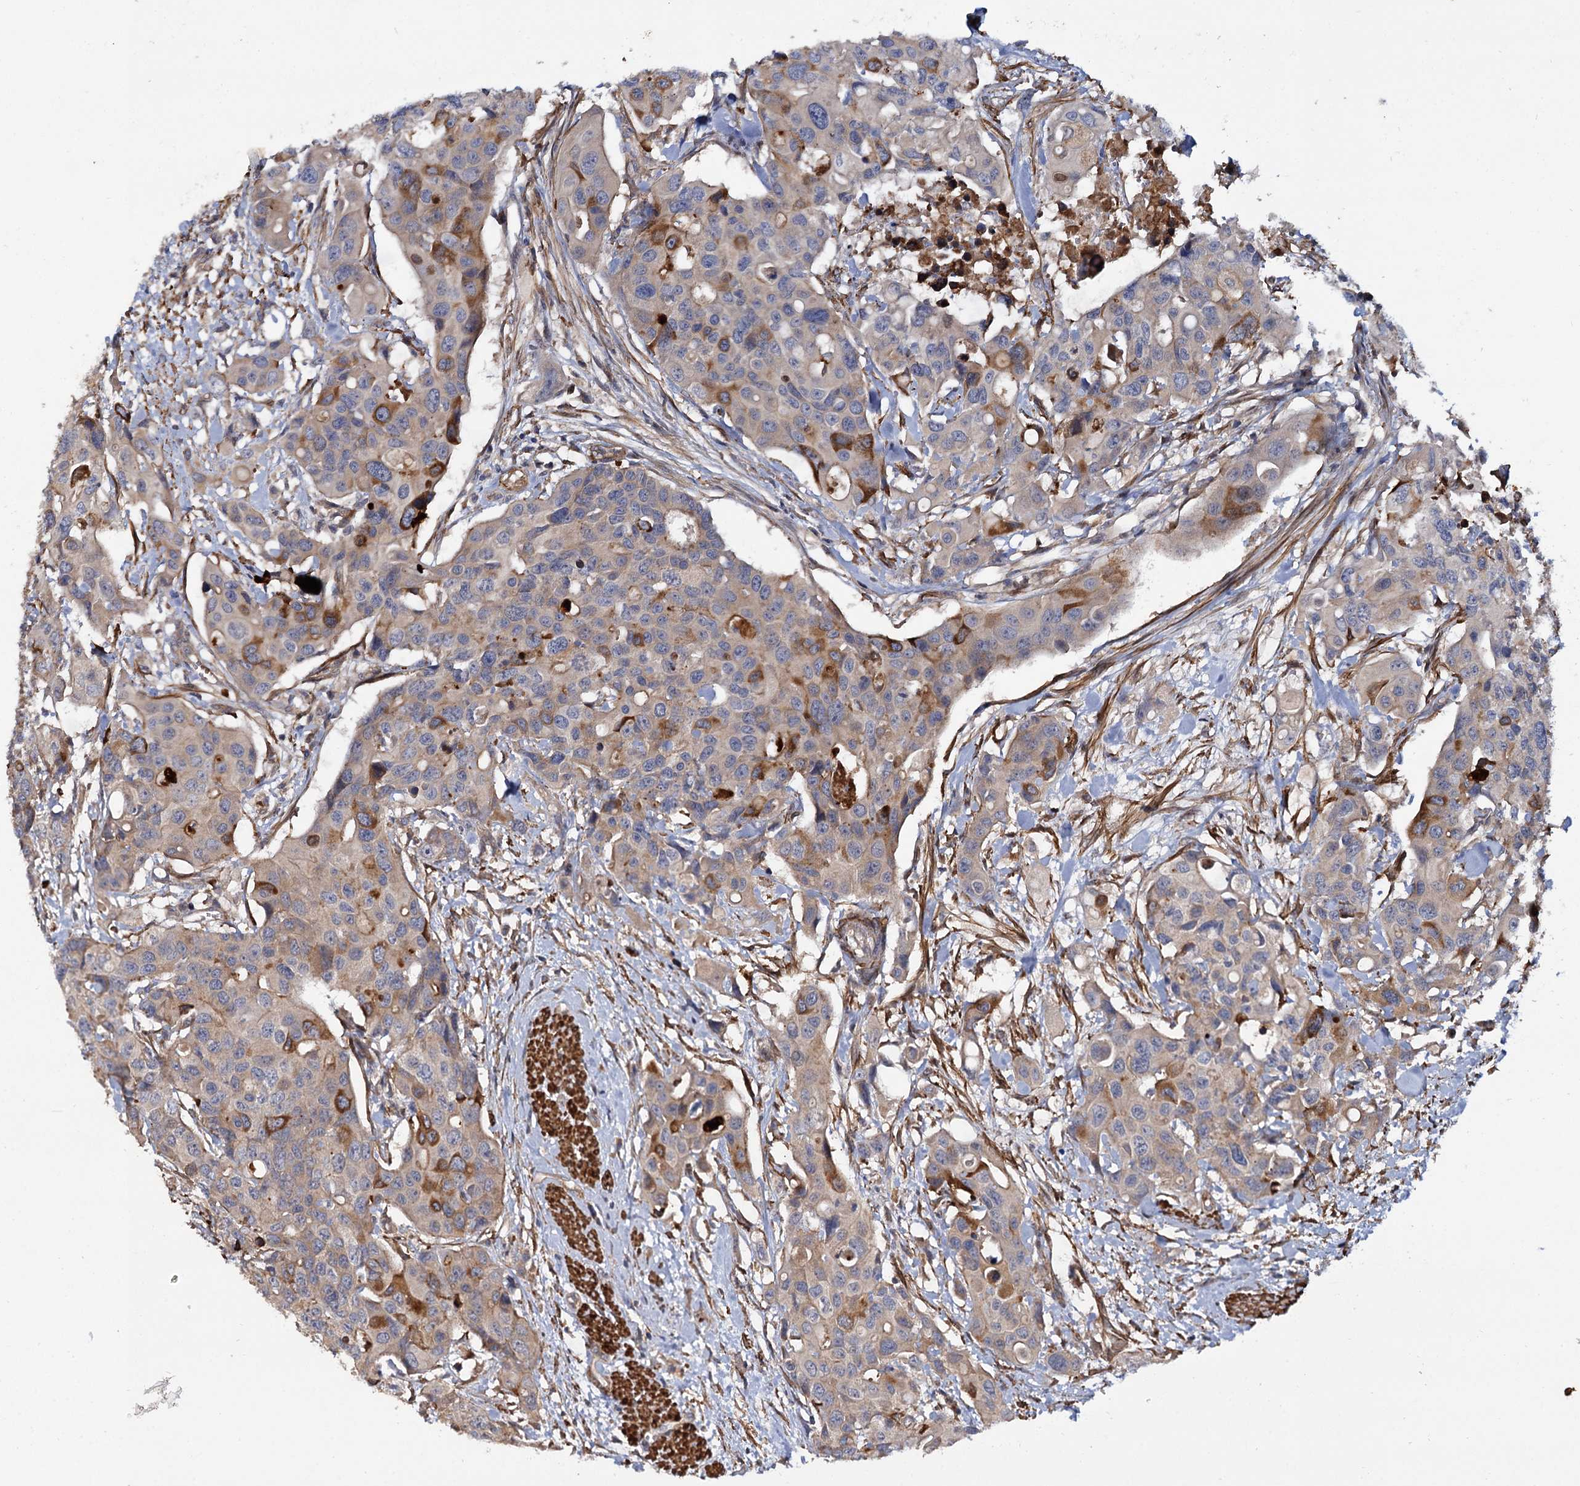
{"staining": {"intensity": "moderate", "quantity": "<25%", "location": "cytoplasmic/membranous"}, "tissue": "colorectal cancer", "cell_type": "Tumor cells", "image_type": "cancer", "snomed": [{"axis": "morphology", "description": "Adenocarcinoma, NOS"}, {"axis": "topography", "description": "Colon"}], "caption": "Immunohistochemistry (IHC) (DAB (3,3'-diaminobenzidine)) staining of human colorectal cancer (adenocarcinoma) exhibits moderate cytoplasmic/membranous protein staining in about <25% of tumor cells. Nuclei are stained in blue.", "gene": "ISM2", "patient": {"sex": "male", "age": 77}}